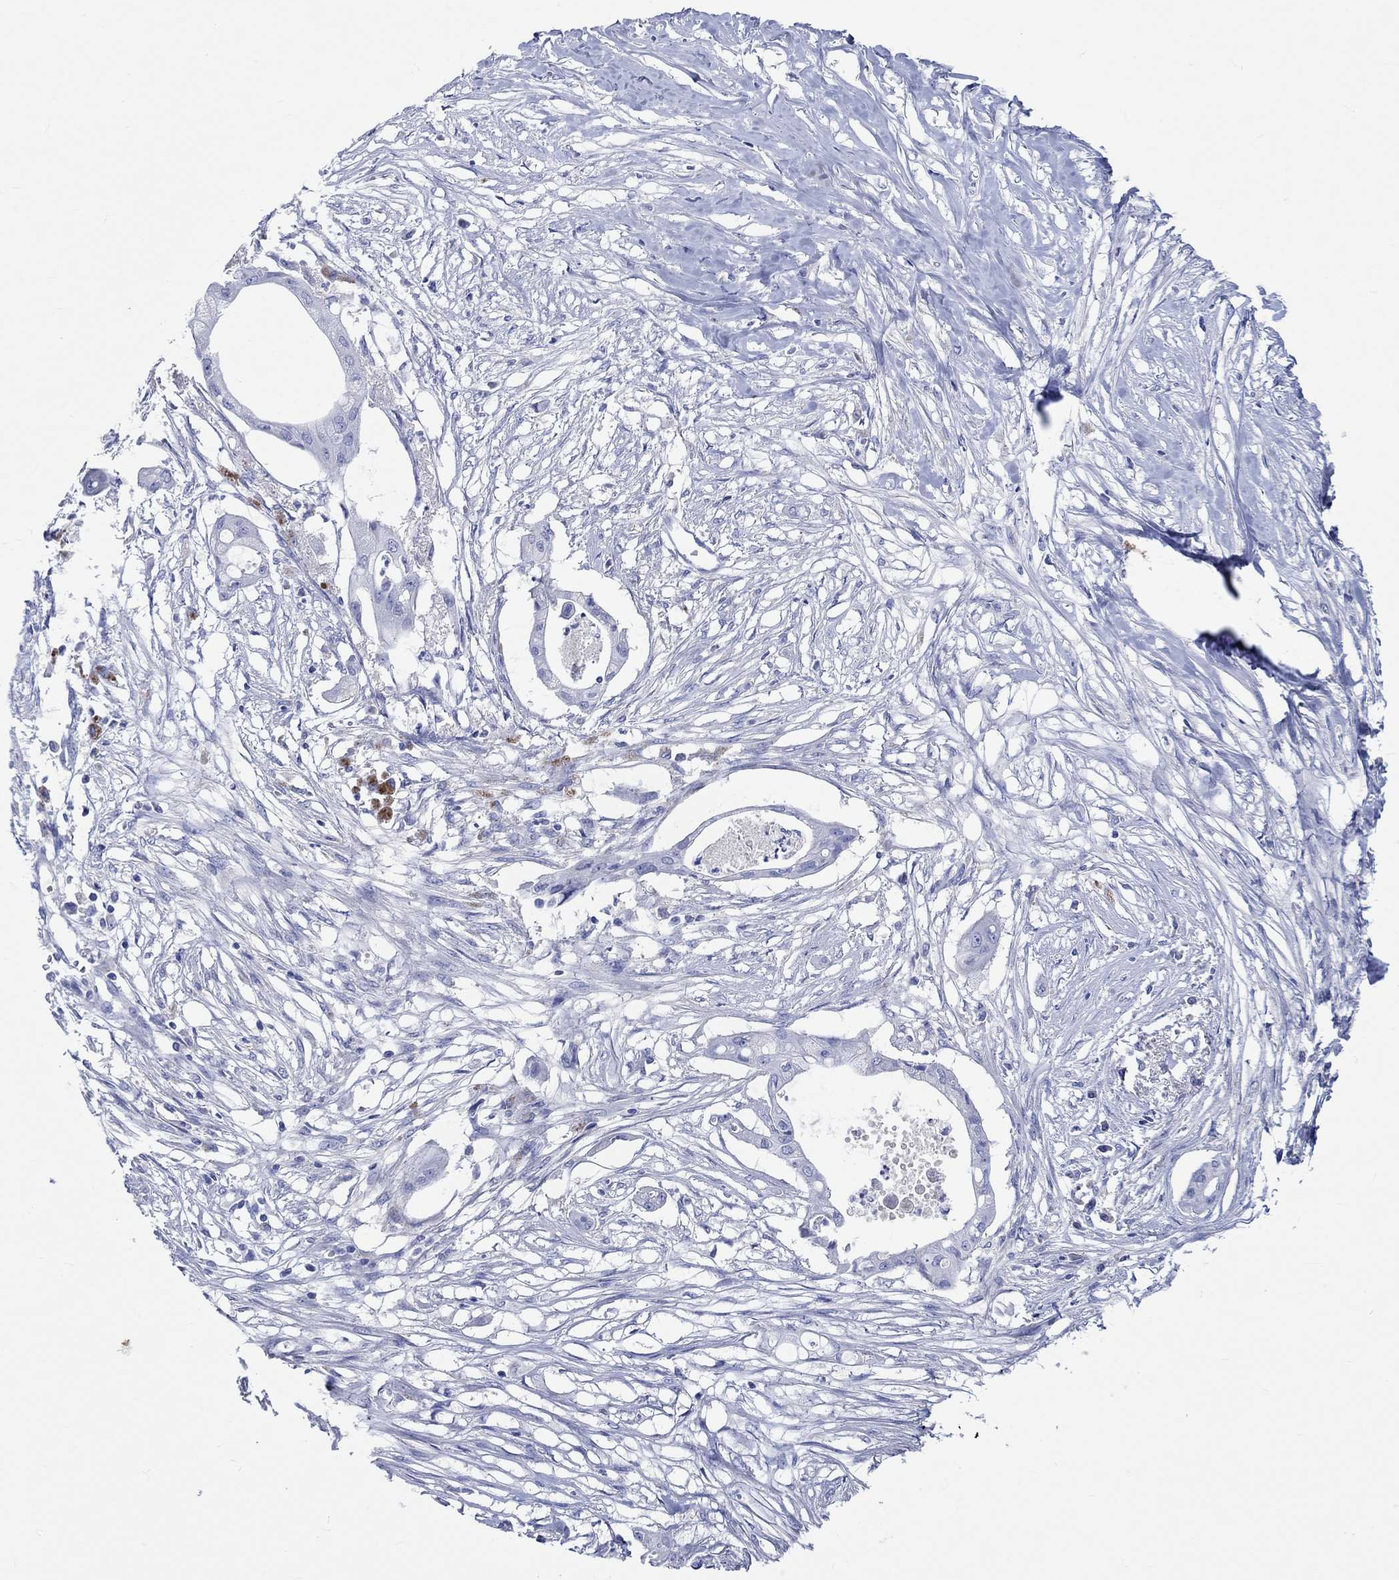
{"staining": {"intensity": "negative", "quantity": "none", "location": "none"}, "tissue": "pancreatic cancer", "cell_type": "Tumor cells", "image_type": "cancer", "snomed": [{"axis": "morphology", "description": "Normal tissue, NOS"}, {"axis": "morphology", "description": "Adenocarcinoma, NOS"}, {"axis": "topography", "description": "Pancreas"}], "caption": "The image reveals no staining of tumor cells in pancreatic adenocarcinoma.", "gene": "SHISA4", "patient": {"sex": "female", "age": 58}}